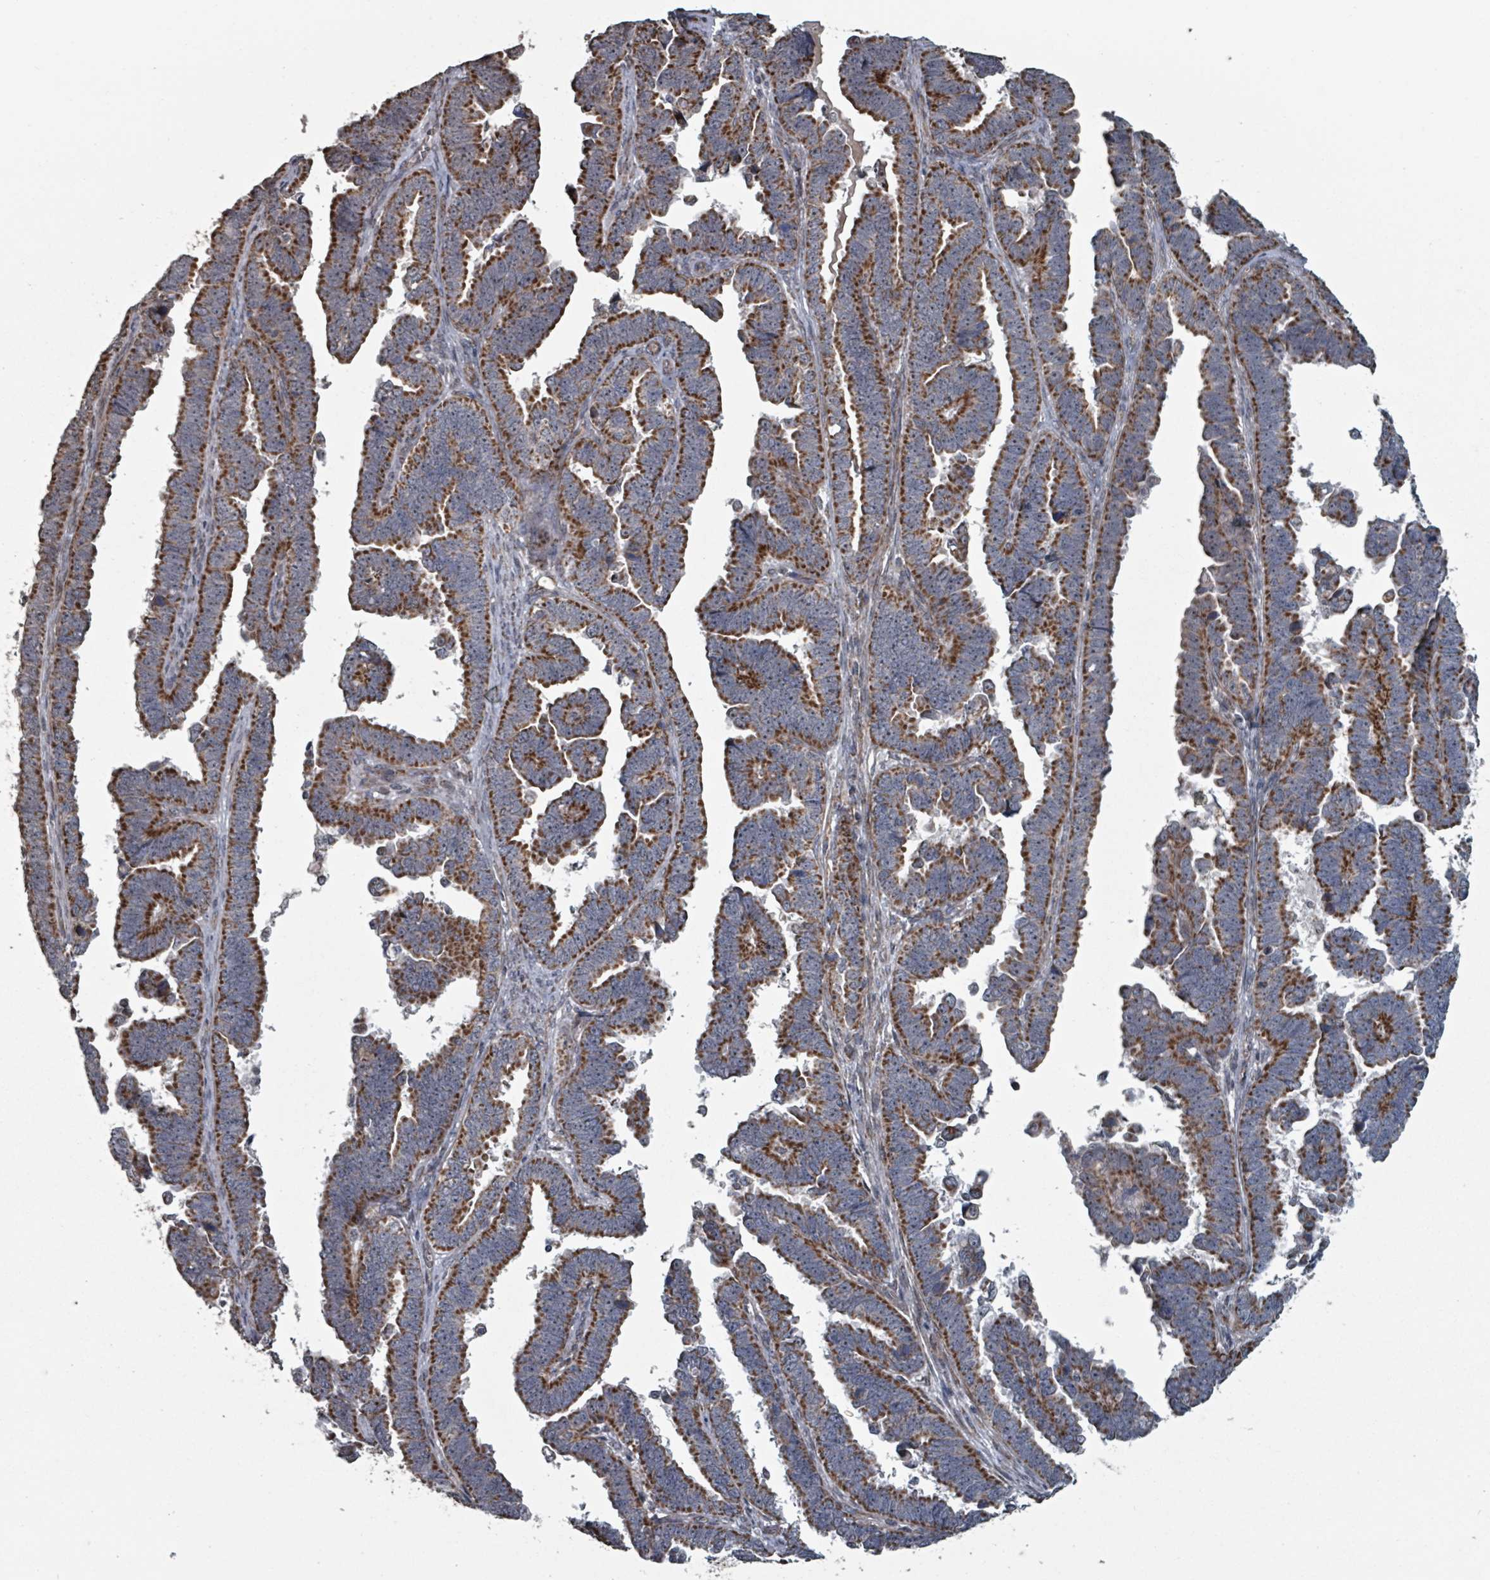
{"staining": {"intensity": "strong", "quantity": ">75%", "location": "cytoplasmic/membranous"}, "tissue": "endometrial cancer", "cell_type": "Tumor cells", "image_type": "cancer", "snomed": [{"axis": "morphology", "description": "Adenocarcinoma, NOS"}, {"axis": "topography", "description": "Endometrium"}], "caption": "Protein staining exhibits strong cytoplasmic/membranous positivity in approximately >75% of tumor cells in adenocarcinoma (endometrial). The staining was performed using DAB to visualize the protein expression in brown, while the nuclei were stained in blue with hematoxylin (Magnification: 20x).", "gene": "MRPL4", "patient": {"sex": "female", "age": 75}}